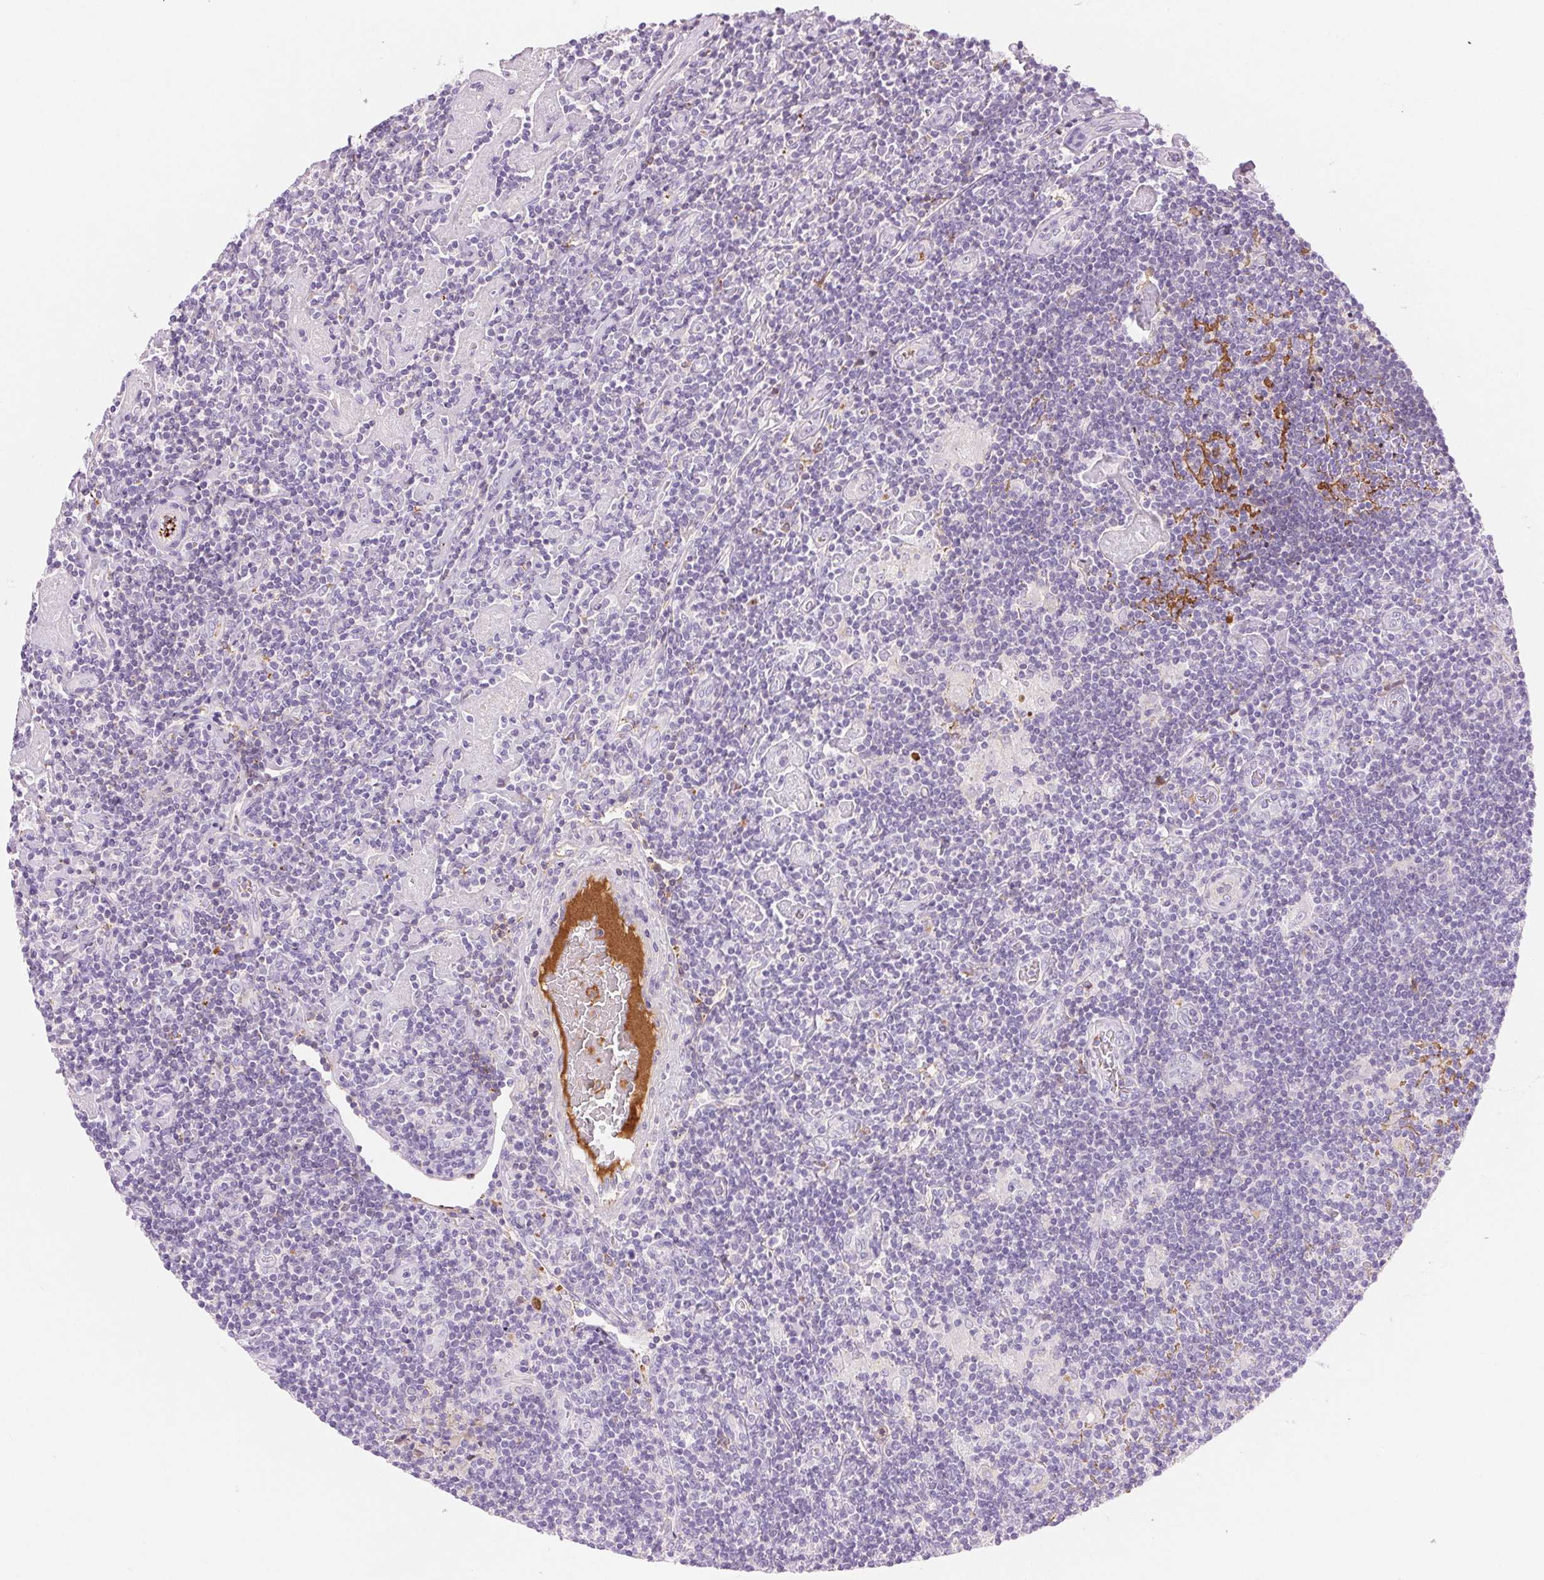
{"staining": {"intensity": "negative", "quantity": "none", "location": "none"}, "tissue": "lymphoma", "cell_type": "Tumor cells", "image_type": "cancer", "snomed": [{"axis": "morphology", "description": "Hodgkin's disease, NOS"}, {"axis": "topography", "description": "Lymph node"}], "caption": "Tumor cells are negative for brown protein staining in lymphoma.", "gene": "FGA", "patient": {"sex": "male", "age": 40}}